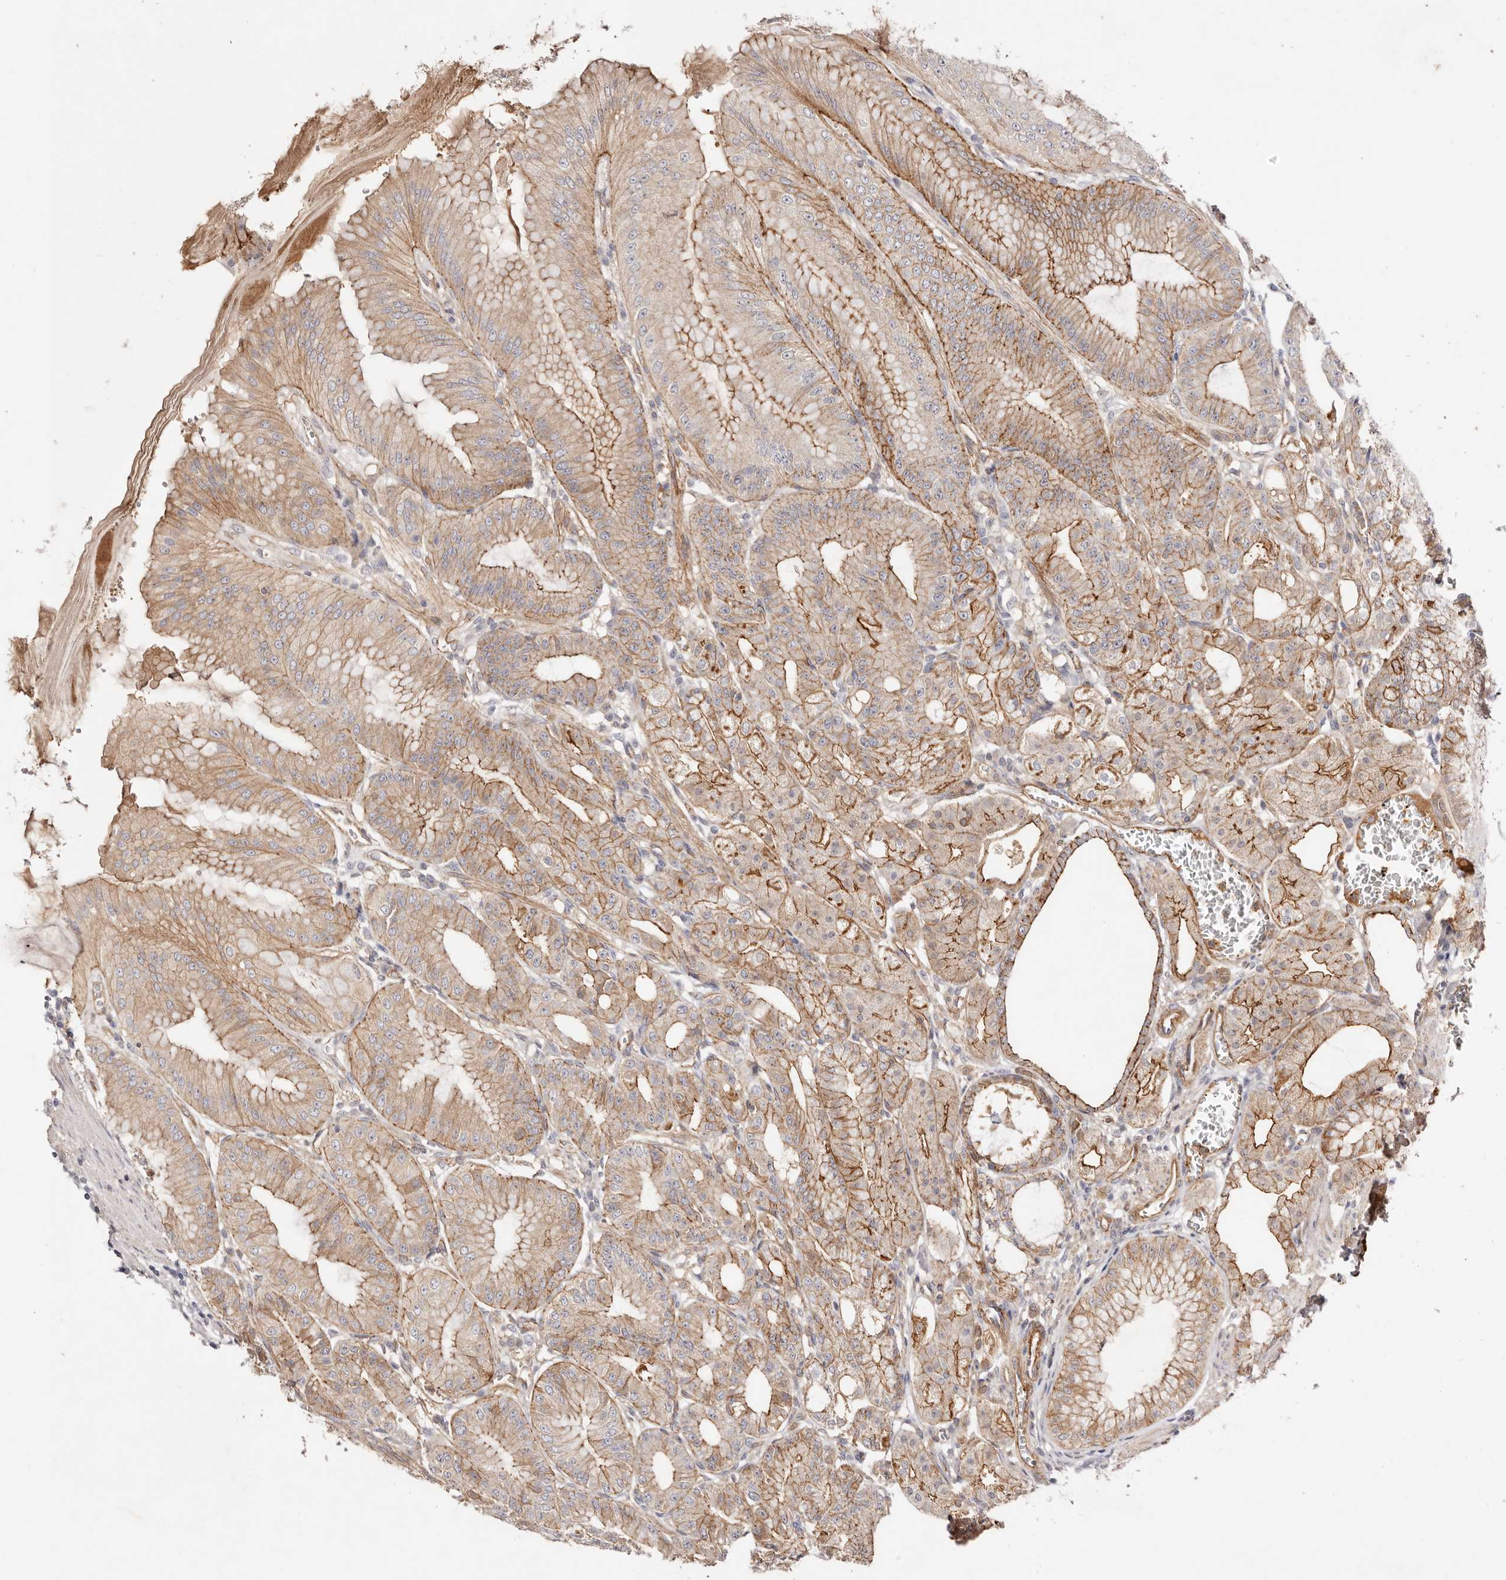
{"staining": {"intensity": "moderate", "quantity": ">75%", "location": "cytoplasmic/membranous"}, "tissue": "stomach", "cell_type": "Glandular cells", "image_type": "normal", "snomed": [{"axis": "morphology", "description": "Normal tissue, NOS"}, {"axis": "topography", "description": "Stomach, lower"}], "caption": "Glandular cells exhibit moderate cytoplasmic/membranous positivity in about >75% of cells in normal stomach.", "gene": "SLC35B2", "patient": {"sex": "male", "age": 71}}